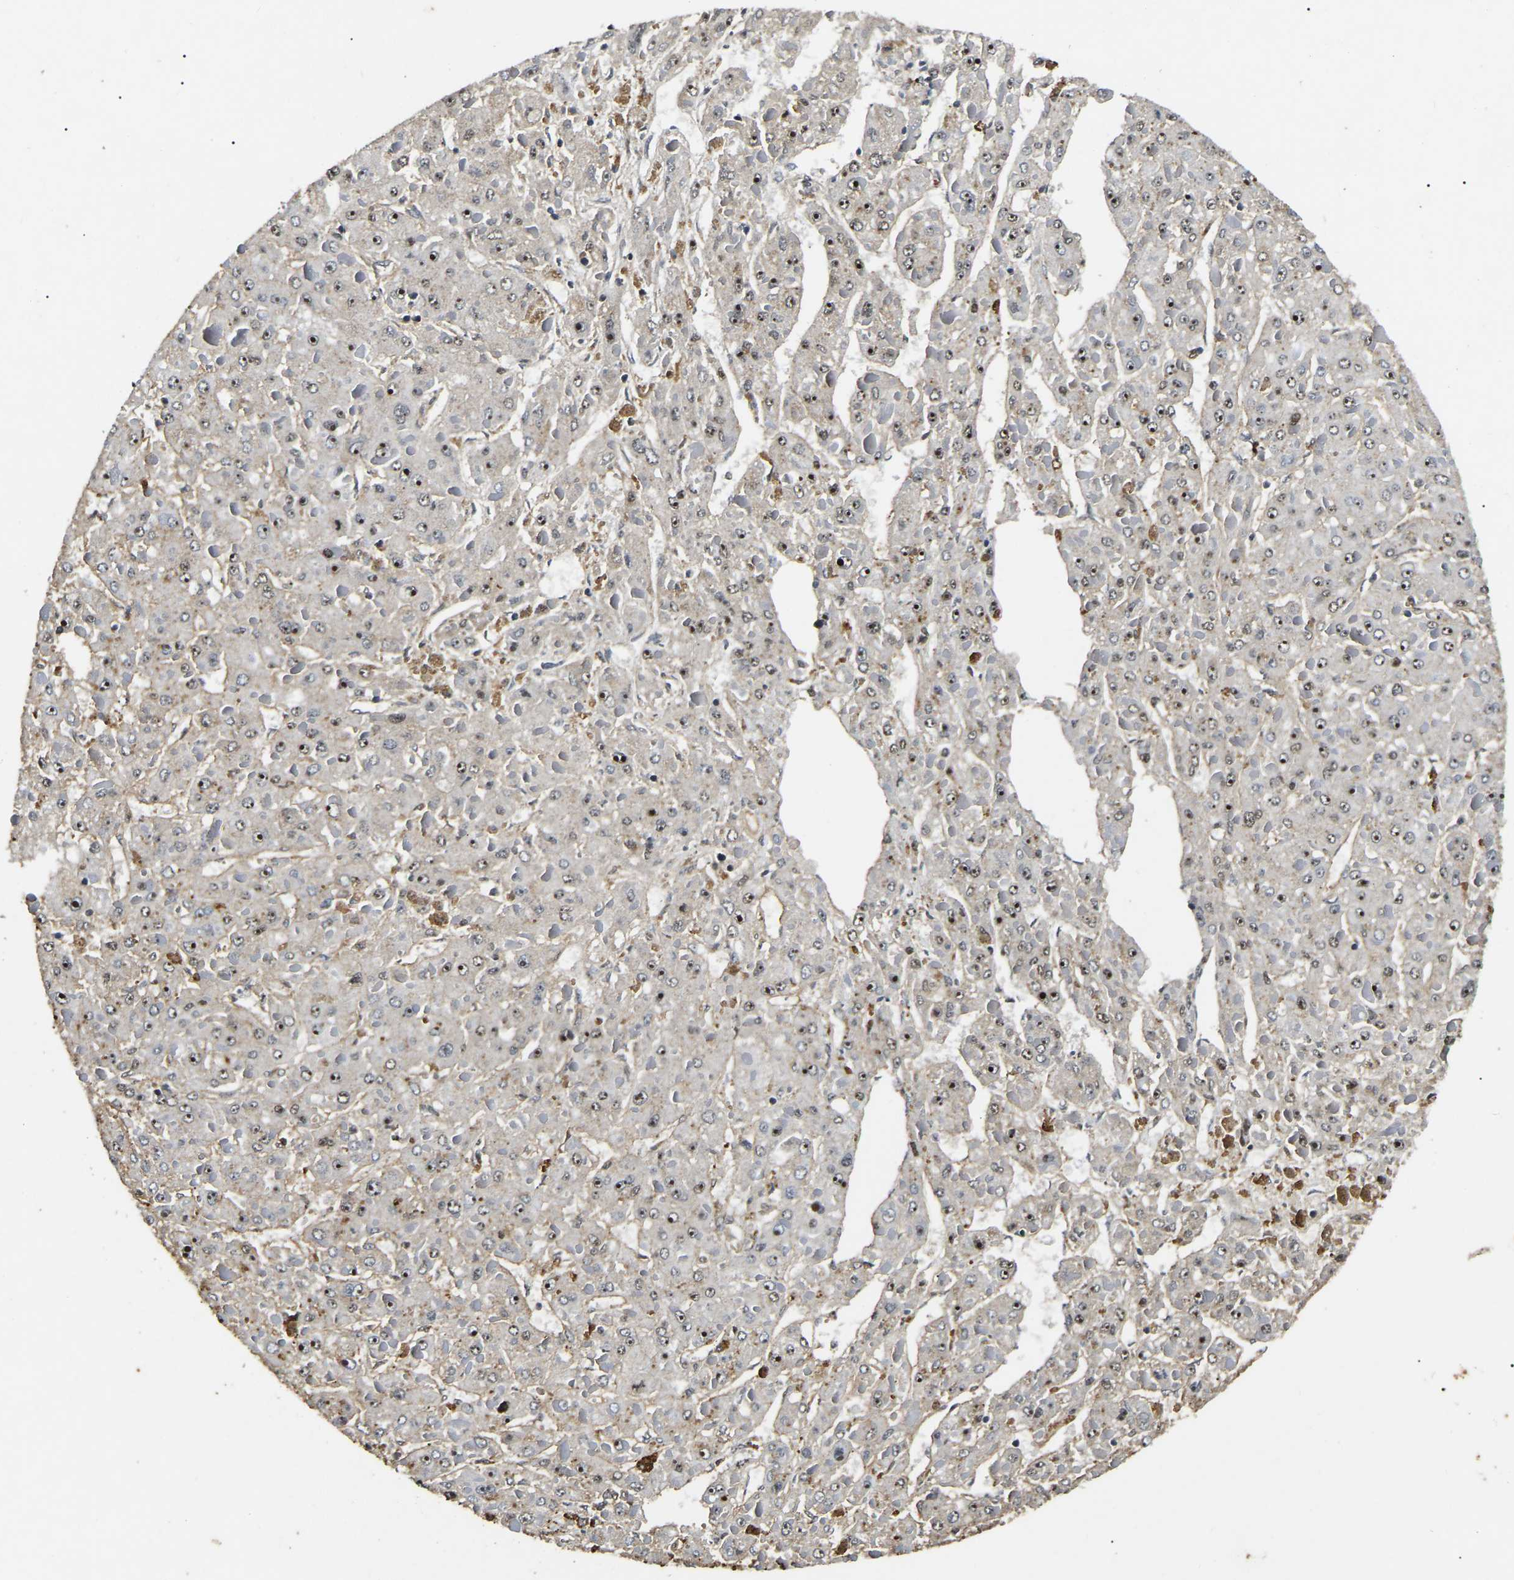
{"staining": {"intensity": "strong", "quantity": "25%-75%", "location": "nuclear"}, "tissue": "liver cancer", "cell_type": "Tumor cells", "image_type": "cancer", "snomed": [{"axis": "morphology", "description": "Carcinoma, Hepatocellular, NOS"}, {"axis": "topography", "description": "Liver"}], "caption": "An image showing strong nuclear staining in about 25%-75% of tumor cells in liver hepatocellular carcinoma, as visualized by brown immunohistochemical staining.", "gene": "RBM28", "patient": {"sex": "female", "age": 73}}